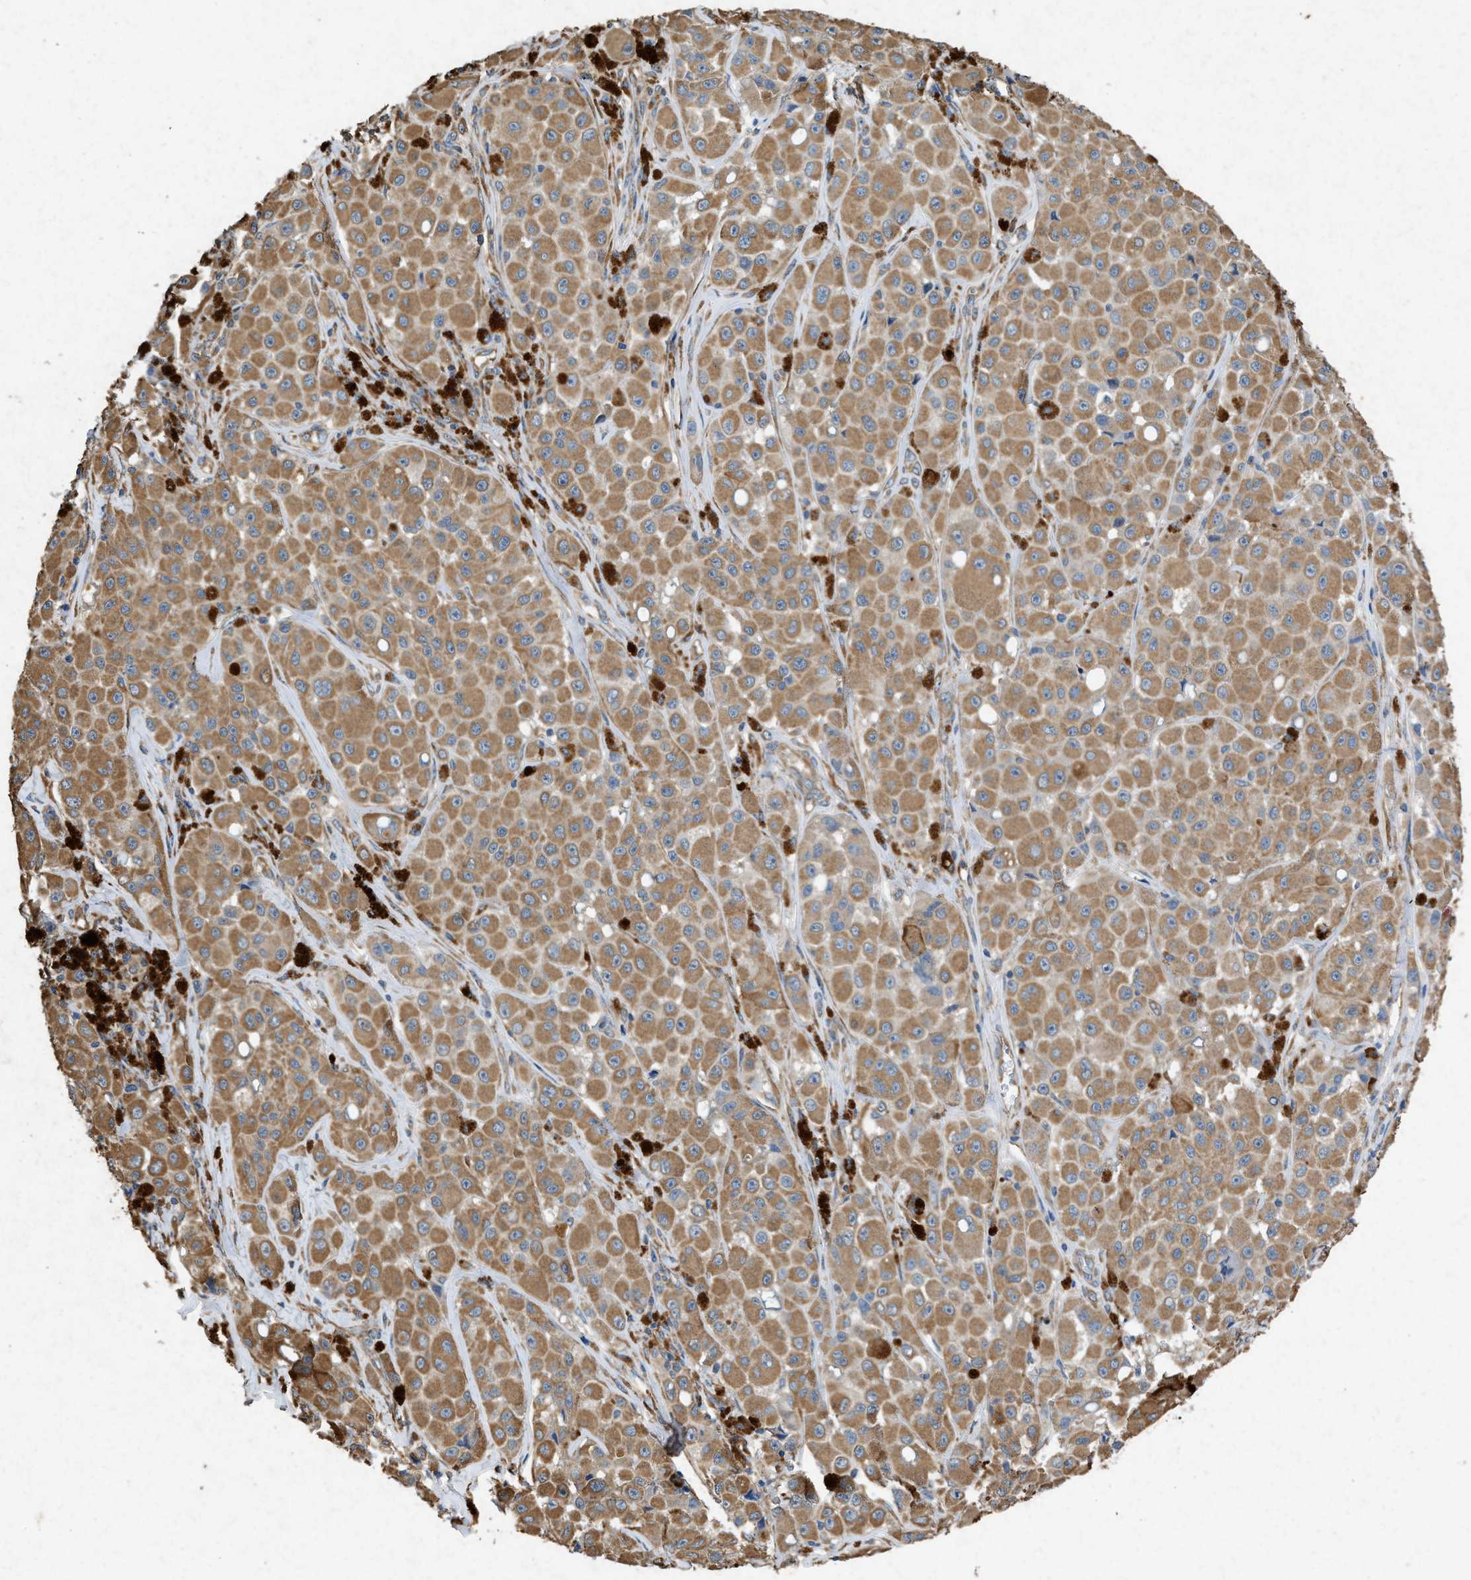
{"staining": {"intensity": "moderate", "quantity": ">75%", "location": "cytoplasmic/membranous"}, "tissue": "melanoma", "cell_type": "Tumor cells", "image_type": "cancer", "snomed": [{"axis": "morphology", "description": "Malignant melanoma, NOS"}, {"axis": "topography", "description": "Skin"}], "caption": "Human melanoma stained for a protein (brown) demonstrates moderate cytoplasmic/membranous positive staining in about >75% of tumor cells.", "gene": "CDK15", "patient": {"sex": "male", "age": 84}}